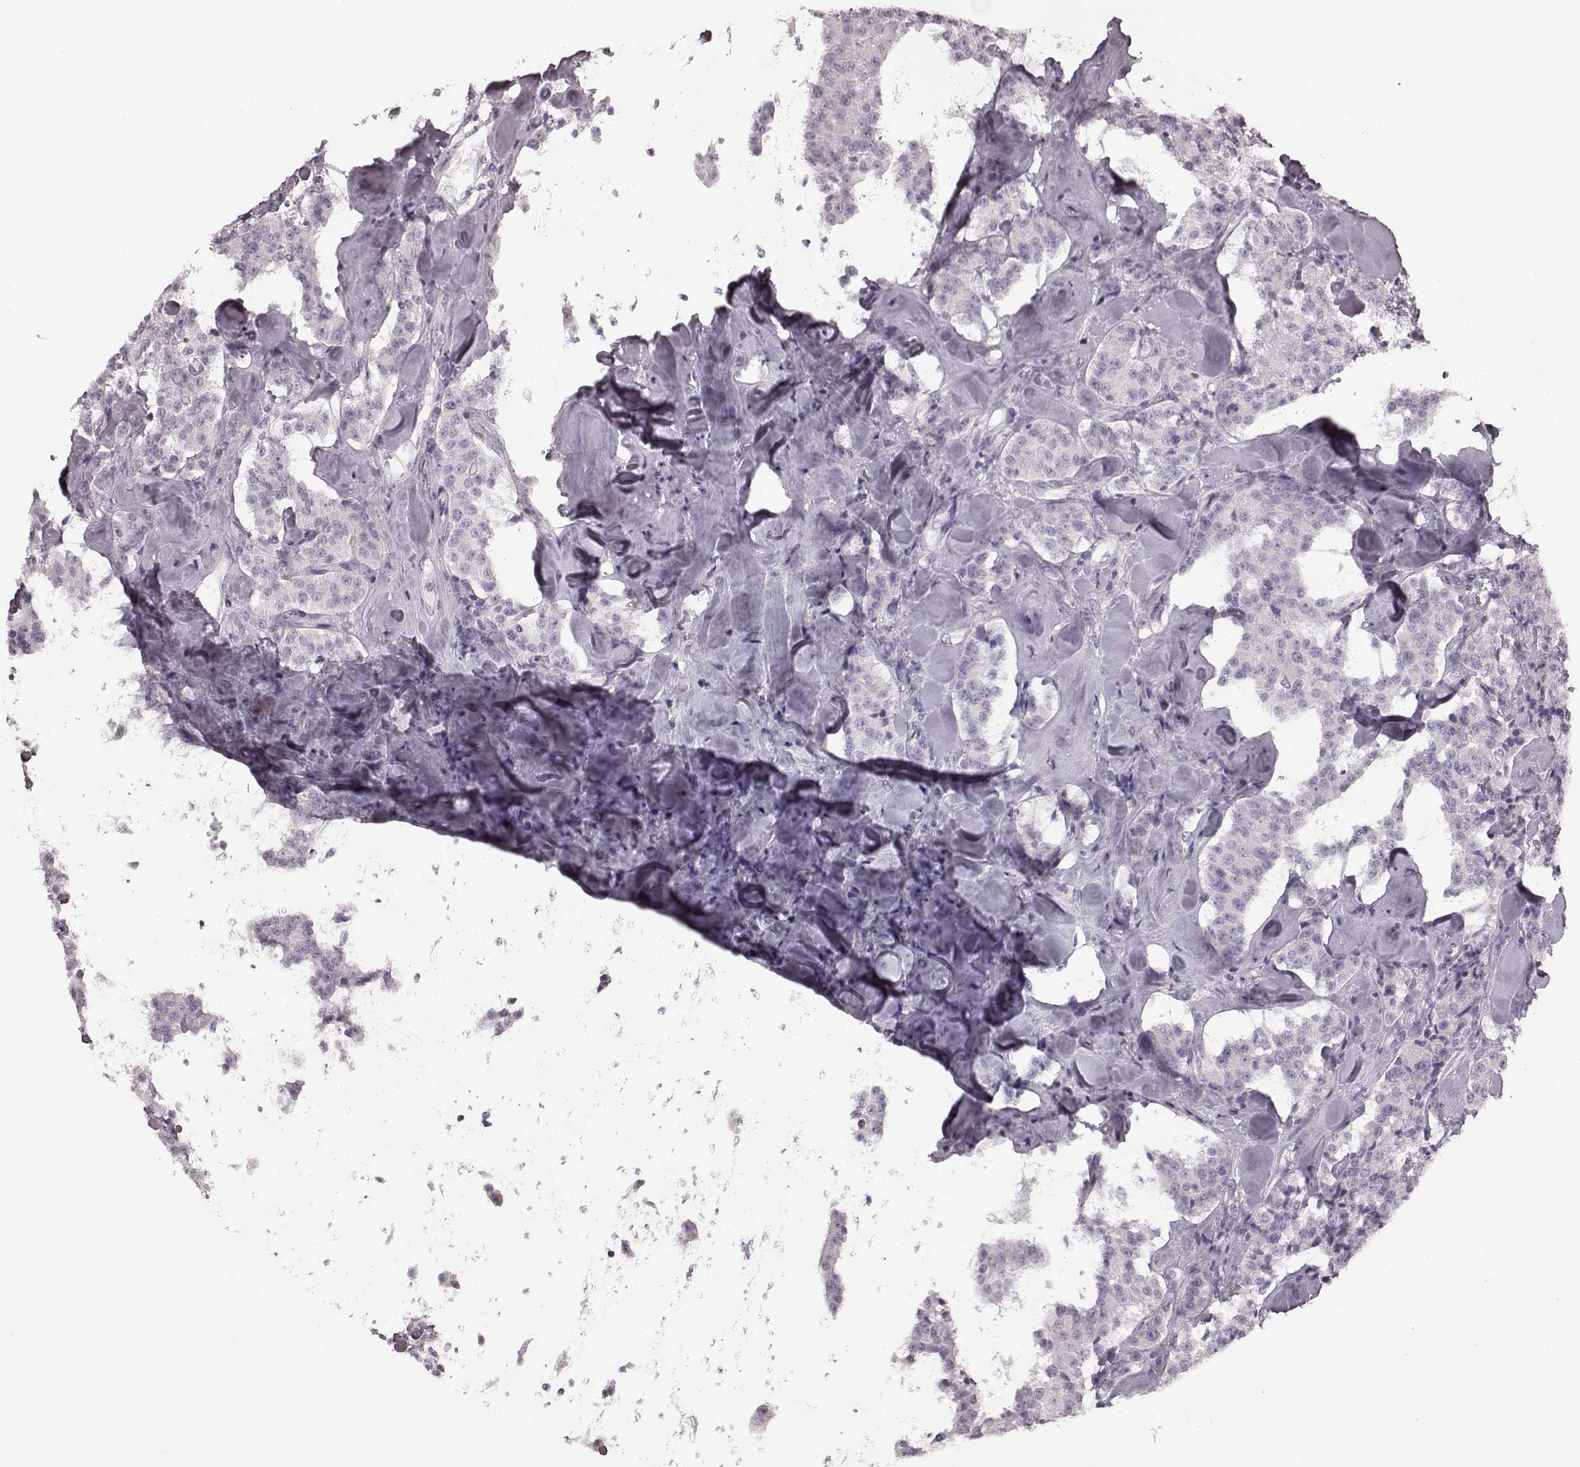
{"staining": {"intensity": "negative", "quantity": "none", "location": "none"}, "tissue": "carcinoid", "cell_type": "Tumor cells", "image_type": "cancer", "snomed": [{"axis": "morphology", "description": "Carcinoid, malignant, NOS"}, {"axis": "topography", "description": "Pancreas"}], "caption": "Protein analysis of carcinoid exhibits no significant positivity in tumor cells.", "gene": "ZNF433", "patient": {"sex": "male", "age": 41}}